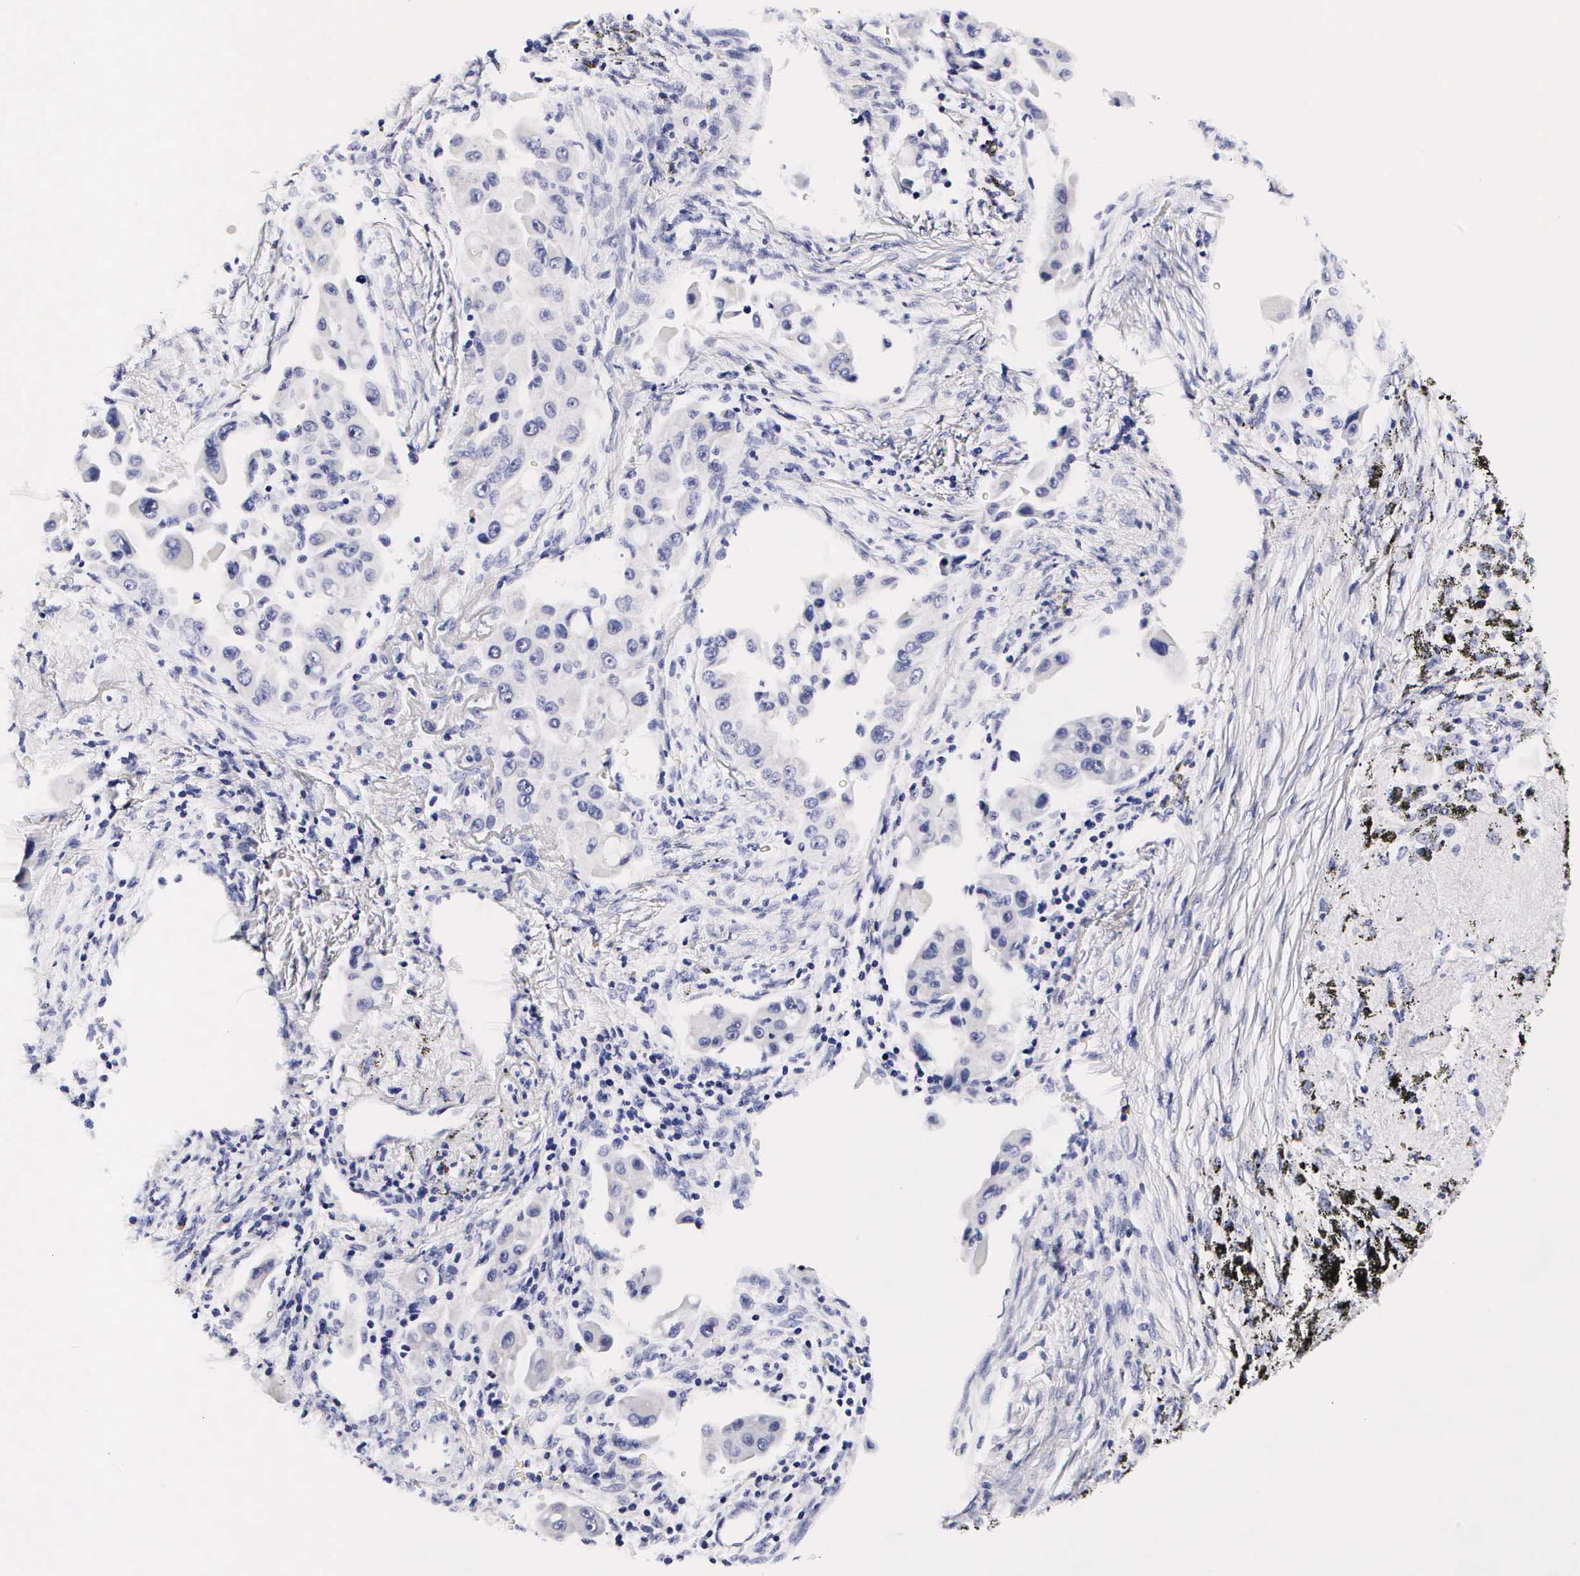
{"staining": {"intensity": "negative", "quantity": "none", "location": "none"}, "tissue": "lung cancer", "cell_type": "Tumor cells", "image_type": "cancer", "snomed": [{"axis": "morphology", "description": "Adenocarcinoma, NOS"}, {"axis": "topography", "description": "Lung"}], "caption": "DAB immunohistochemical staining of lung cancer reveals no significant expression in tumor cells.", "gene": "RNASE6", "patient": {"sex": "male", "age": 68}}